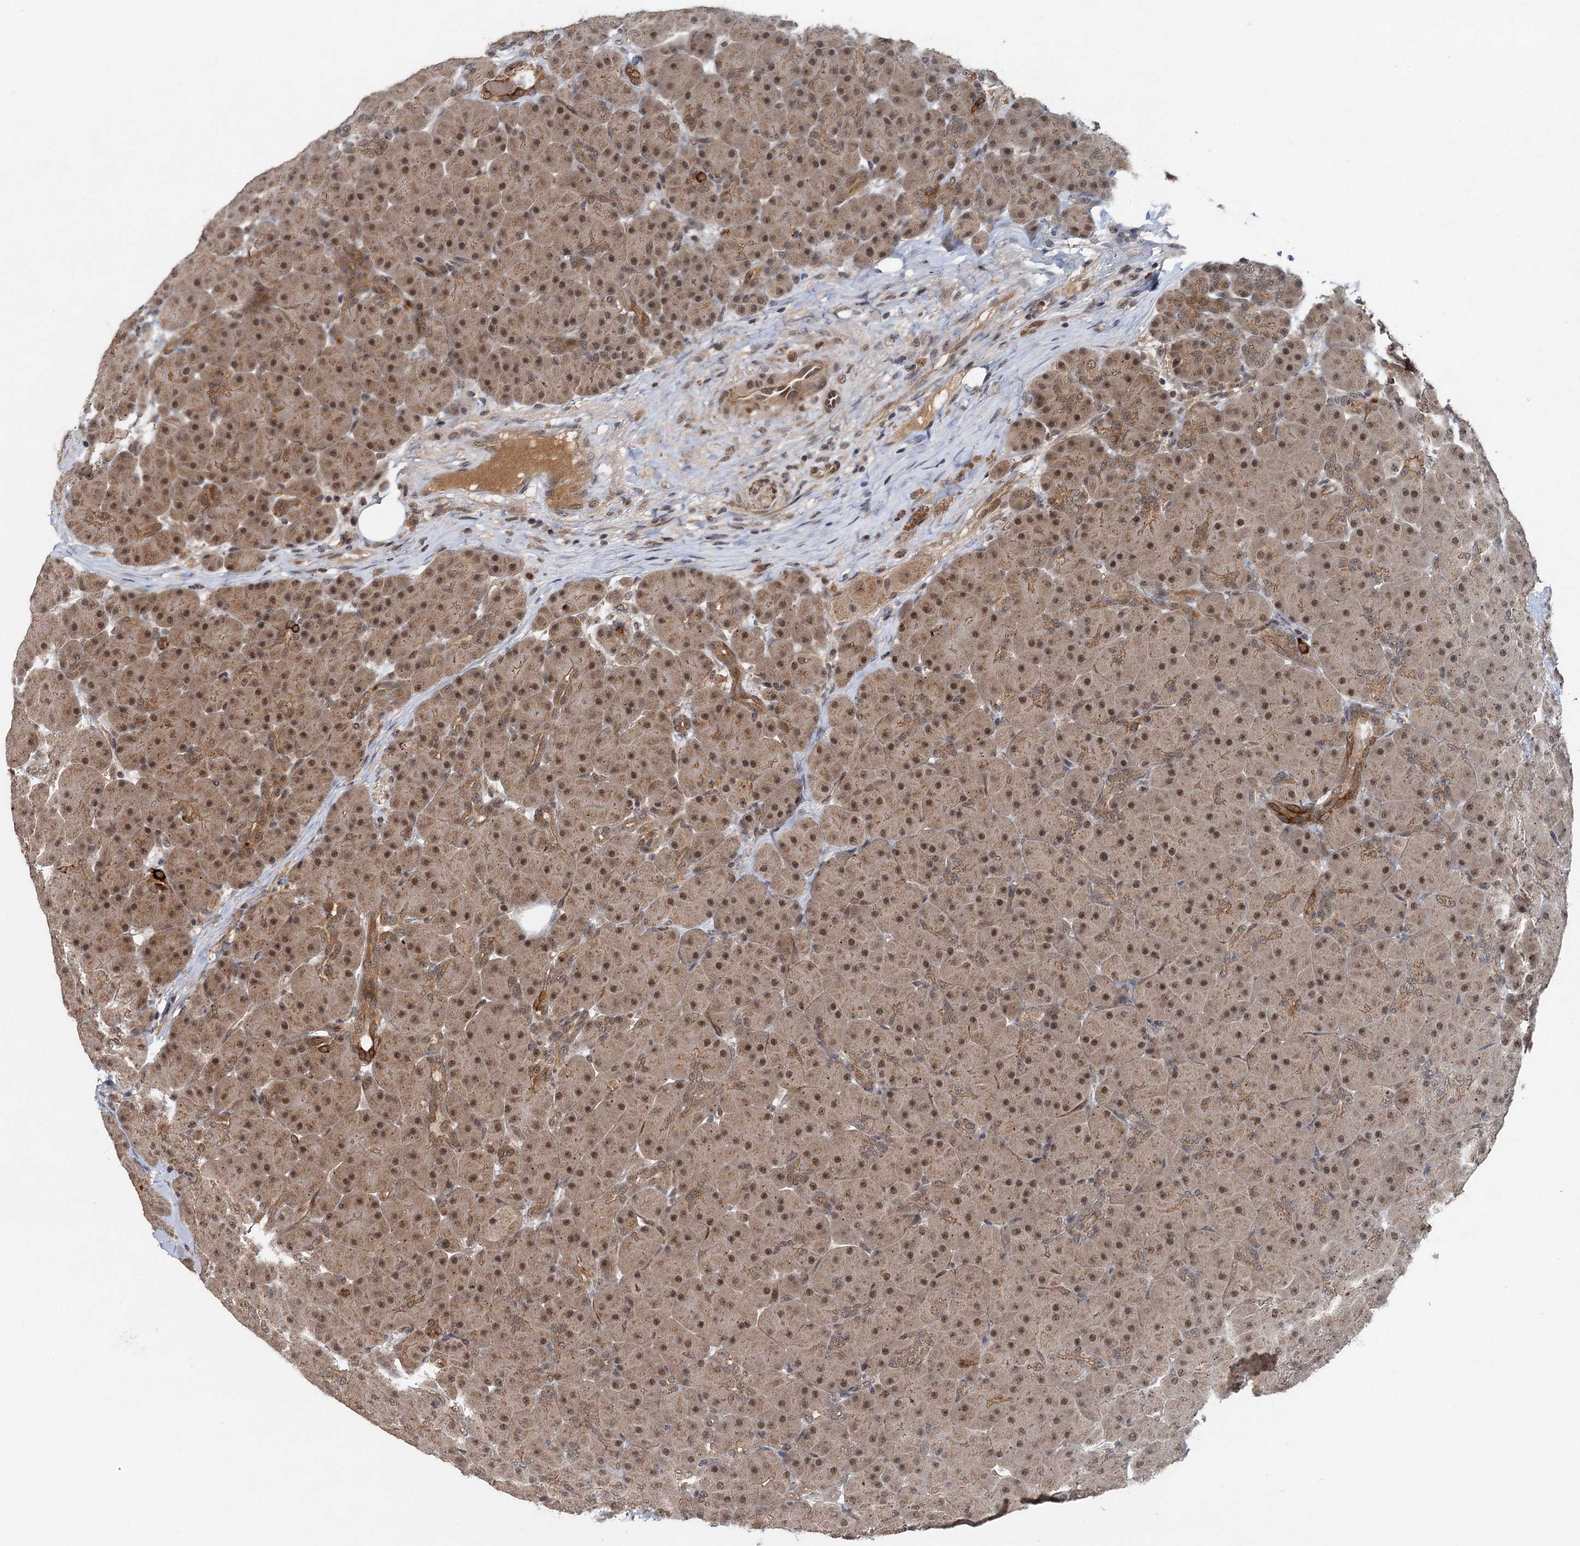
{"staining": {"intensity": "moderate", "quantity": ">75%", "location": "cytoplasmic/membranous,nuclear"}, "tissue": "pancreas", "cell_type": "Exocrine glandular cells", "image_type": "normal", "snomed": [{"axis": "morphology", "description": "Normal tissue, NOS"}, {"axis": "topography", "description": "Pancreas"}], "caption": "Immunohistochemical staining of benign human pancreas reveals moderate cytoplasmic/membranous,nuclear protein expression in about >75% of exocrine glandular cells.", "gene": "RITA1", "patient": {"sex": "male", "age": 66}}